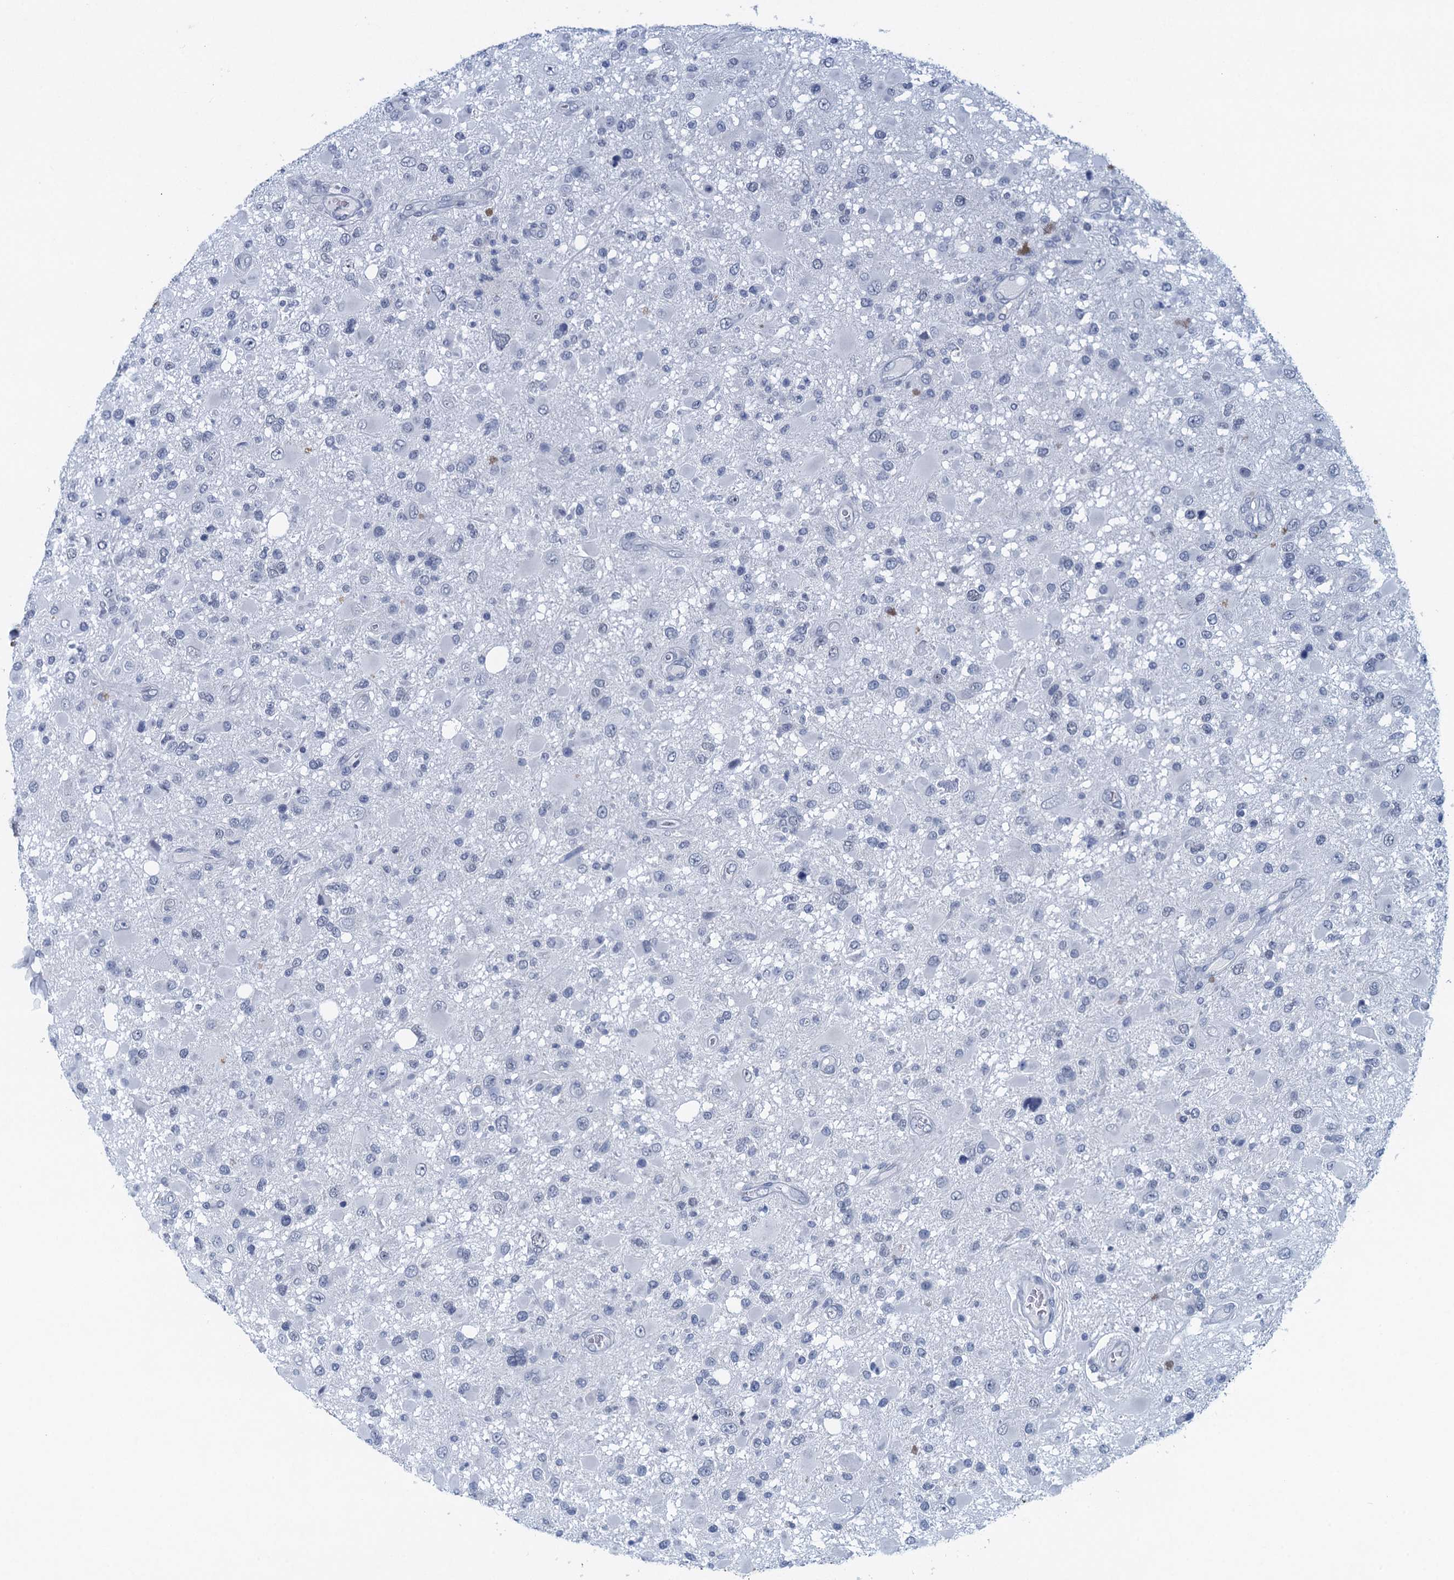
{"staining": {"intensity": "negative", "quantity": "none", "location": "none"}, "tissue": "glioma", "cell_type": "Tumor cells", "image_type": "cancer", "snomed": [{"axis": "morphology", "description": "Glioma, malignant, High grade"}, {"axis": "topography", "description": "Brain"}], "caption": "DAB immunohistochemical staining of human malignant glioma (high-grade) exhibits no significant expression in tumor cells.", "gene": "ENSG00000131152", "patient": {"sex": "male", "age": 53}}